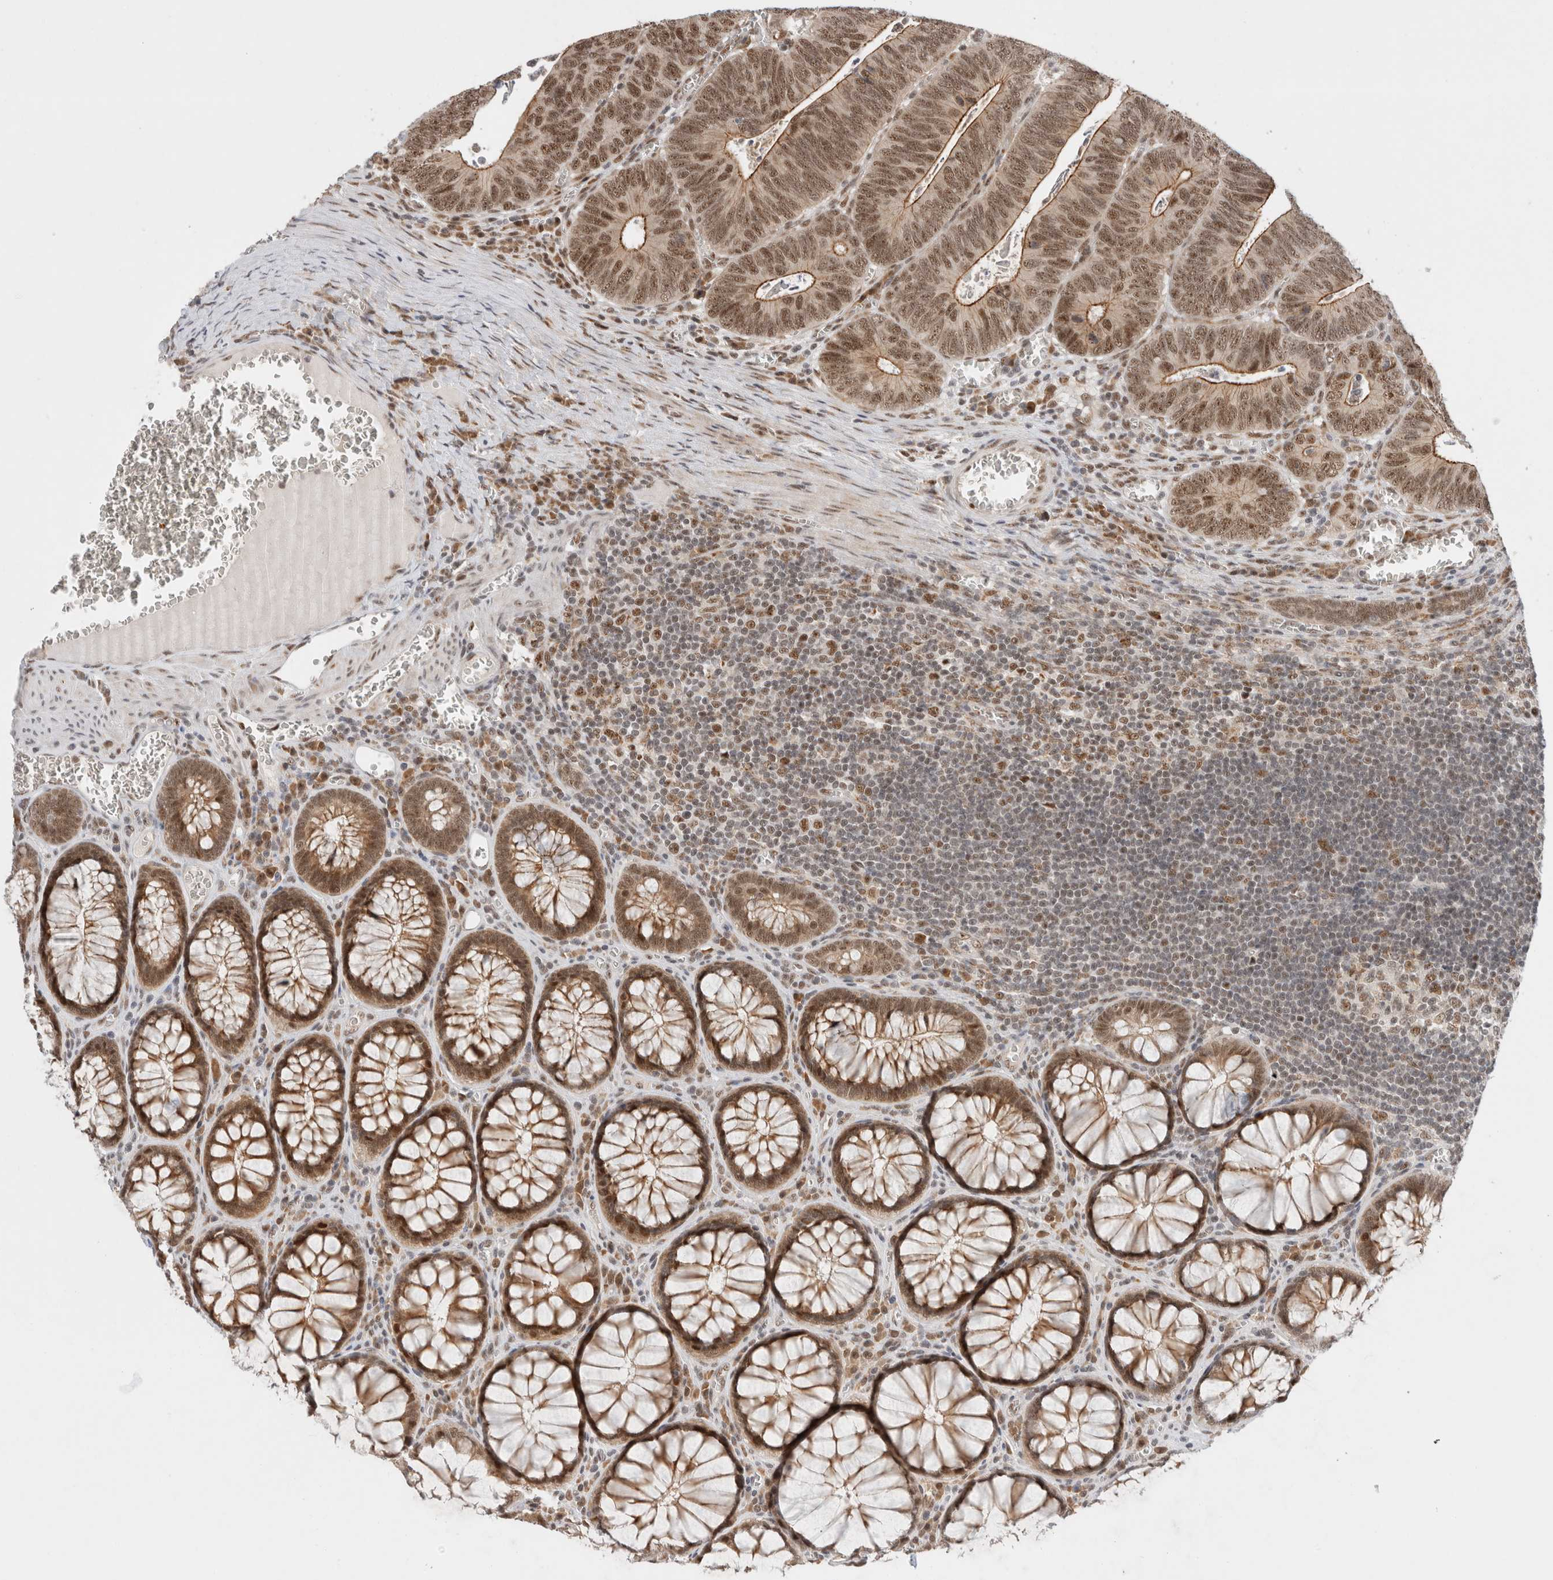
{"staining": {"intensity": "moderate", "quantity": ">75%", "location": "cytoplasmic/membranous,nuclear"}, "tissue": "colorectal cancer", "cell_type": "Tumor cells", "image_type": "cancer", "snomed": [{"axis": "morphology", "description": "Inflammation, NOS"}, {"axis": "morphology", "description": "Adenocarcinoma, NOS"}, {"axis": "topography", "description": "Colon"}], "caption": "Immunohistochemistry (DAB (3,3'-diaminobenzidine)) staining of human colorectal adenocarcinoma shows moderate cytoplasmic/membranous and nuclear protein staining in approximately >75% of tumor cells. (DAB IHC with brightfield microscopy, high magnification).", "gene": "NCAPG2", "patient": {"sex": "male", "age": 72}}